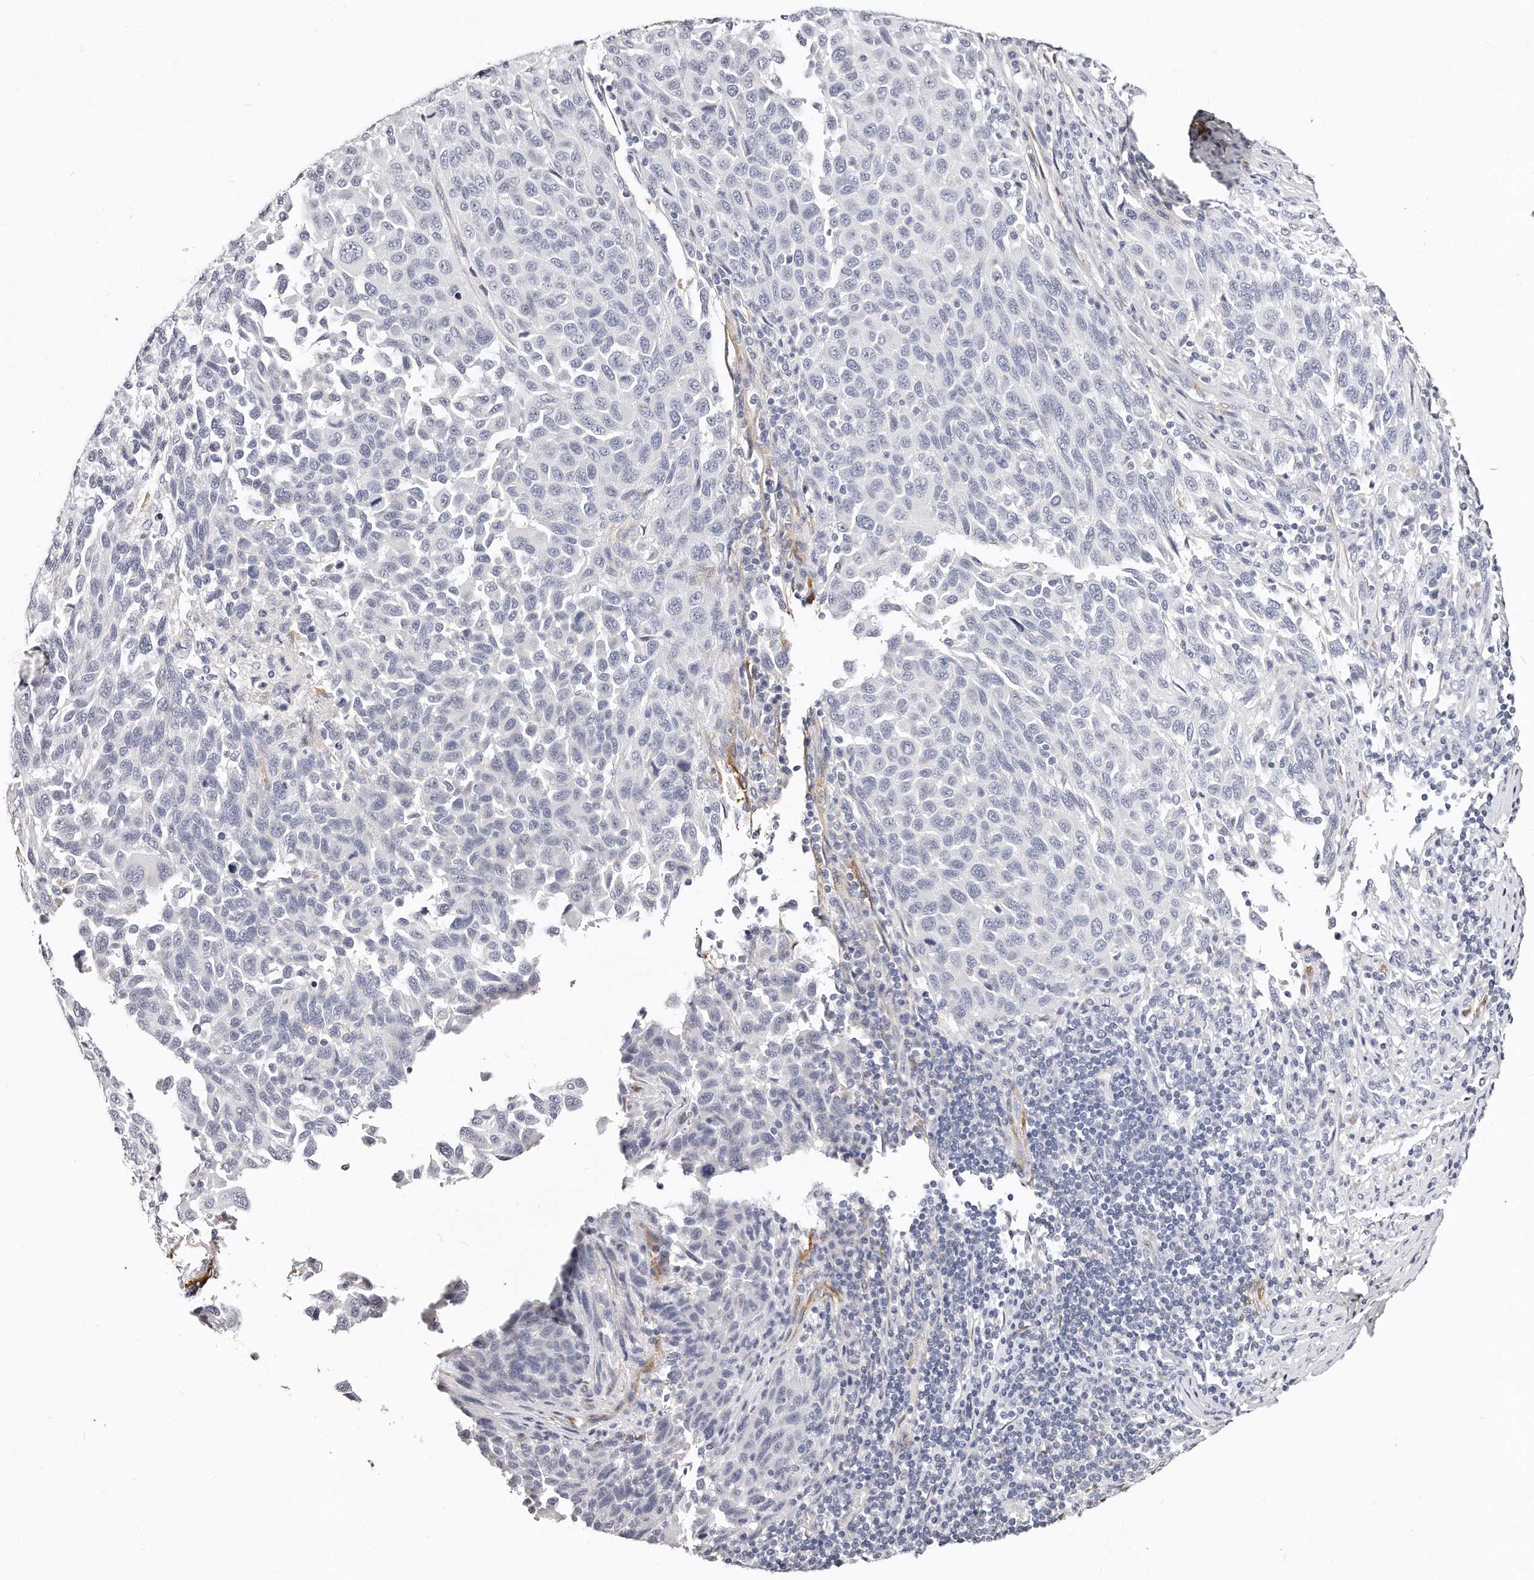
{"staining": {"intensity": "negative", "quantity": "none", "location": "none"}, "tissue": "melanoma", "cell_type": "Tumor cells", "image_type": "cancer", "snomed": [{"axis": "morphology", "description": "Malignant melanoma, Metastatic site"}, {"axis": "topography", "description": "Lymph node"}], "caption": "Immunohistochemistry (IHC) photomicrograph of melanoma stained for a protein (brown), which demonstrates no positivity in tumor cells. Brightfield microscopy of IHC stained with DAB (brown) and hematoxylin (blue), captured at high magnification.", "gene": "LMOD1", "patient": {"sex": "male", "age": 61}}